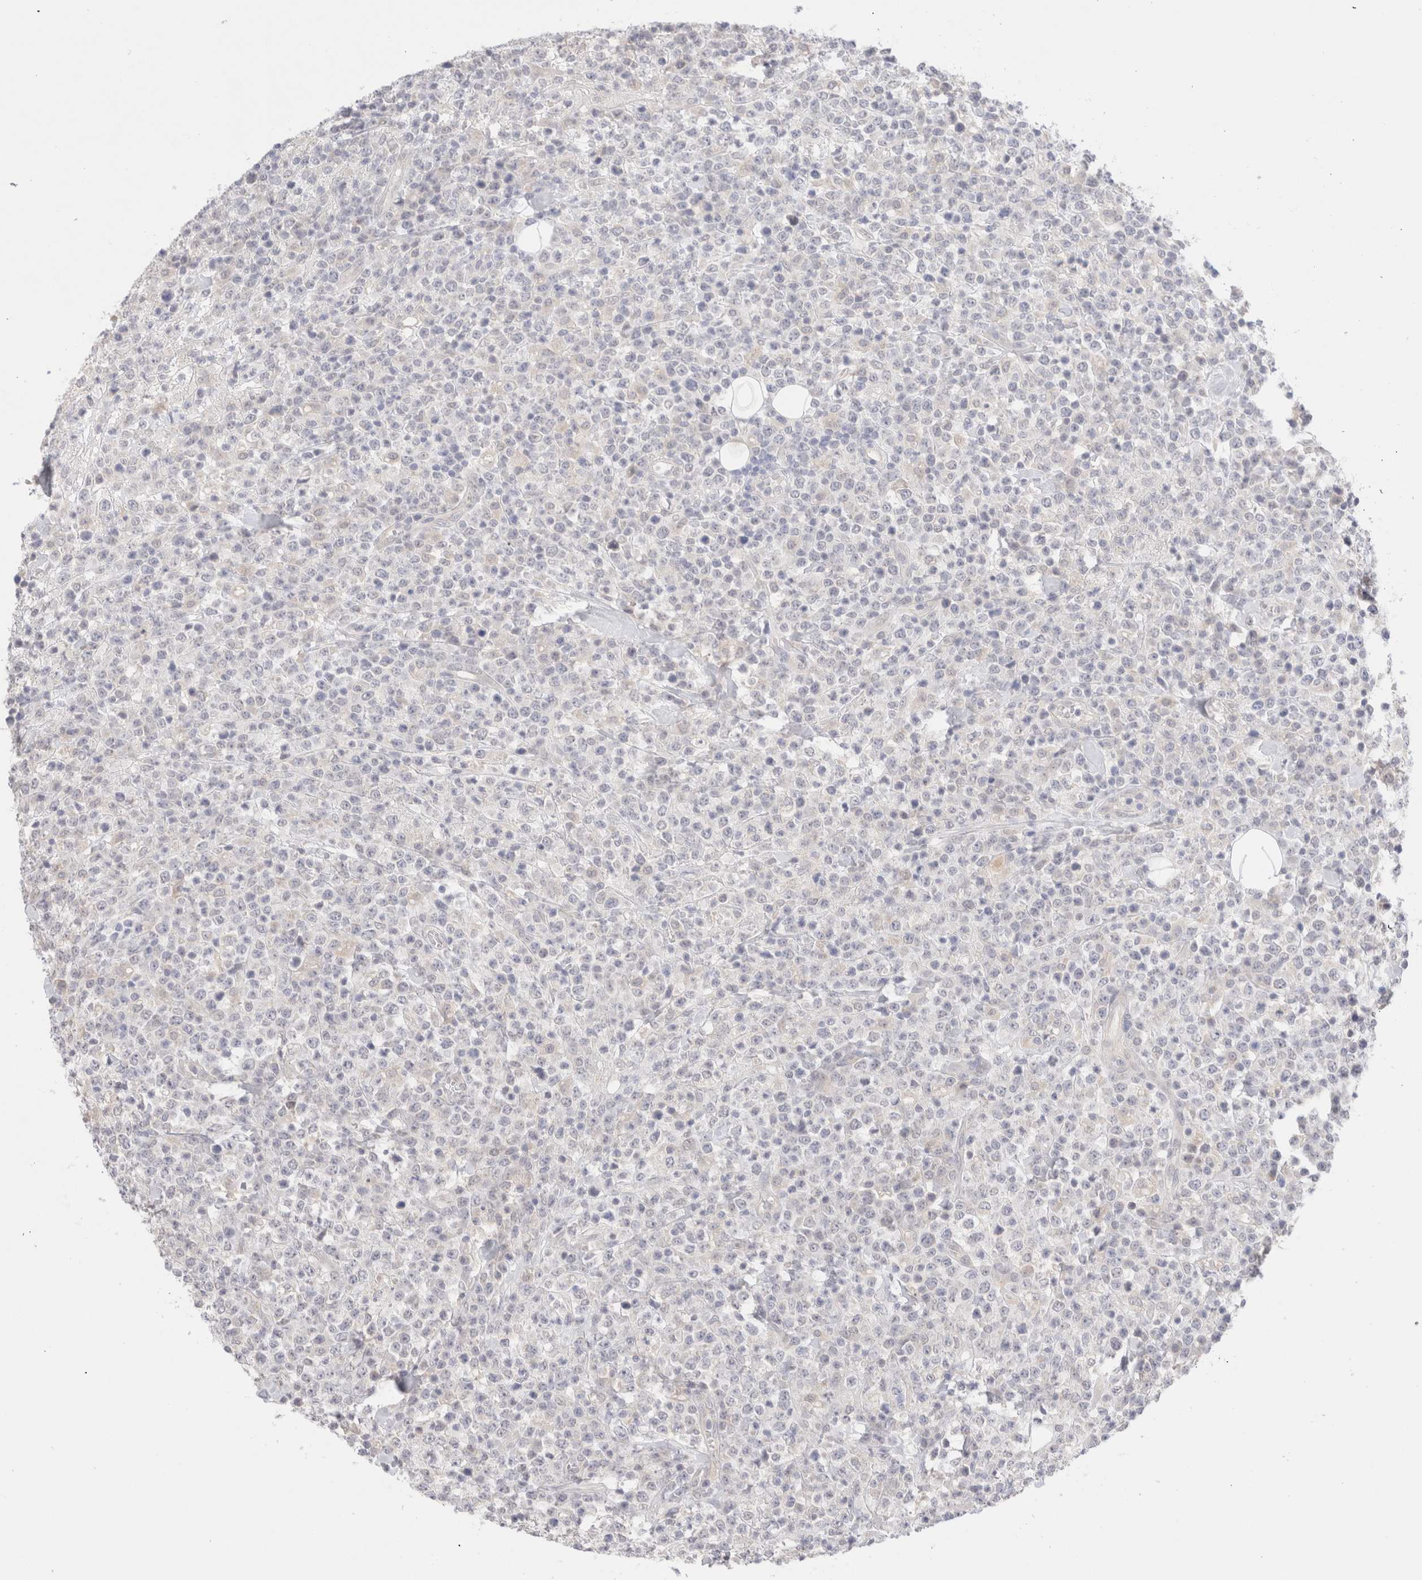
{"staining": {"intensity": "negative", "quantity": "none", "location": "none"}, "tissue": "lymphoma", "cell_type": "Tumor cells", "image_type": "cancer", "snomed": [{"axis": "morphology", "description": "Malignant lymphoma, non-Hodgkin's type, High grade"}, {"axis": "topography", "description": "Colon"}], "caption": "Human lymphoma stained for a protein using immunohistochemistry (IHC) exhibits no positivity in tumor cells.", "gene": "SPATA20", "patient": {"sex": "female", "age": 53}}